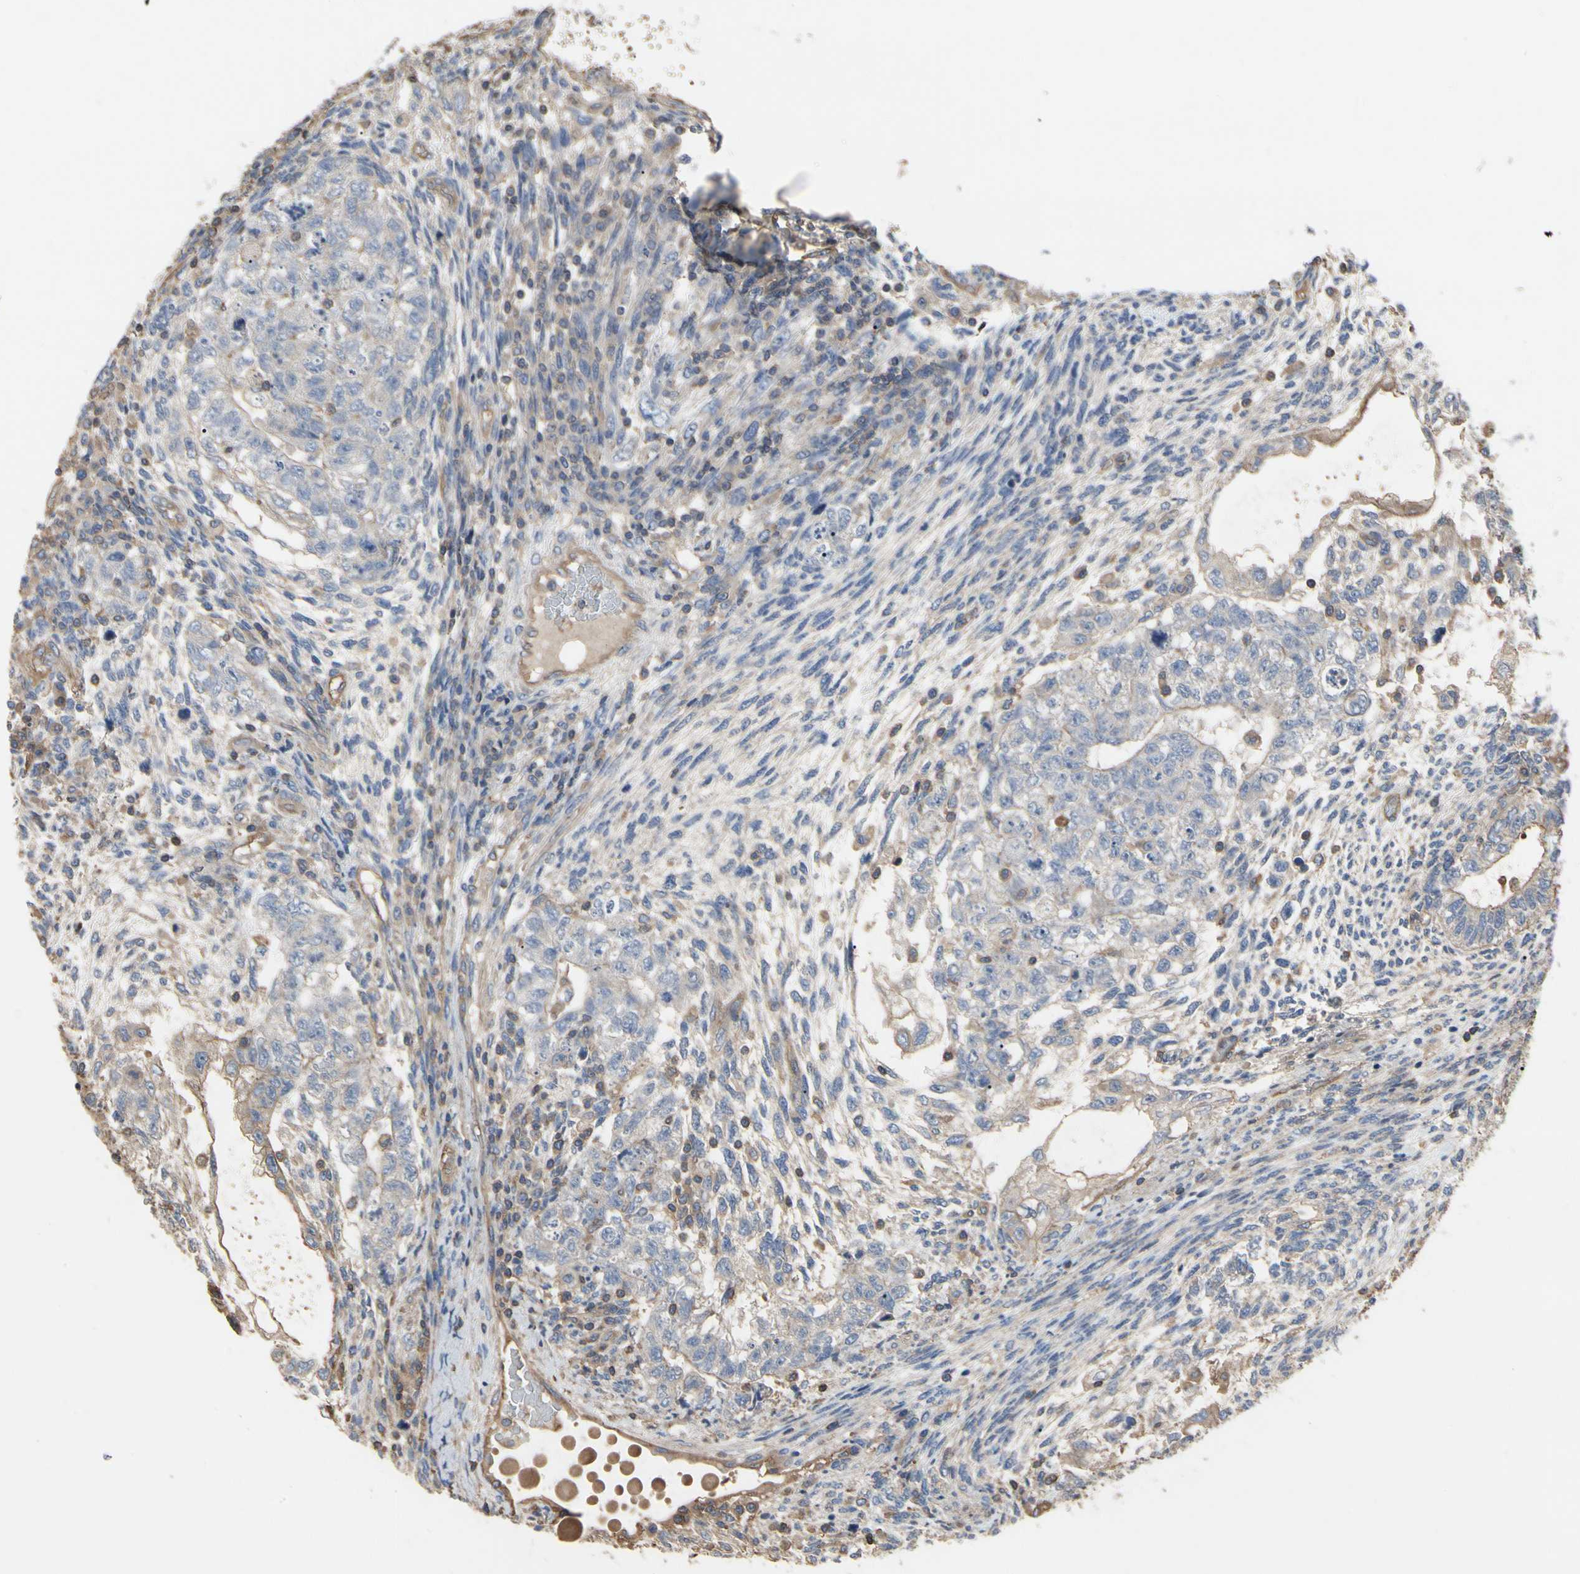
{"staining": {"intensity": "weak", "quantity": "<25%", "location": "cytoplasmic/membranous"}, "tissue": "testis cancer", "cell_type": "Tumor cells", "image_type": "cancer", "snomed": [{"axis": "morphology", "description": "Normal tissue, NOS"}, {"axis": "morphology", "description": "Carcinoma, Embryonal, NOS"}, {"axis": "topography", "description": "Testis"}], "caption": "High power microscopy image of an IHC photomicrograph of embryonal carcinoma (testis), revealing no significant positivity in tumor cells.", "gene": "PDZK1", "patient": {"sex": "male", "age": 36}}